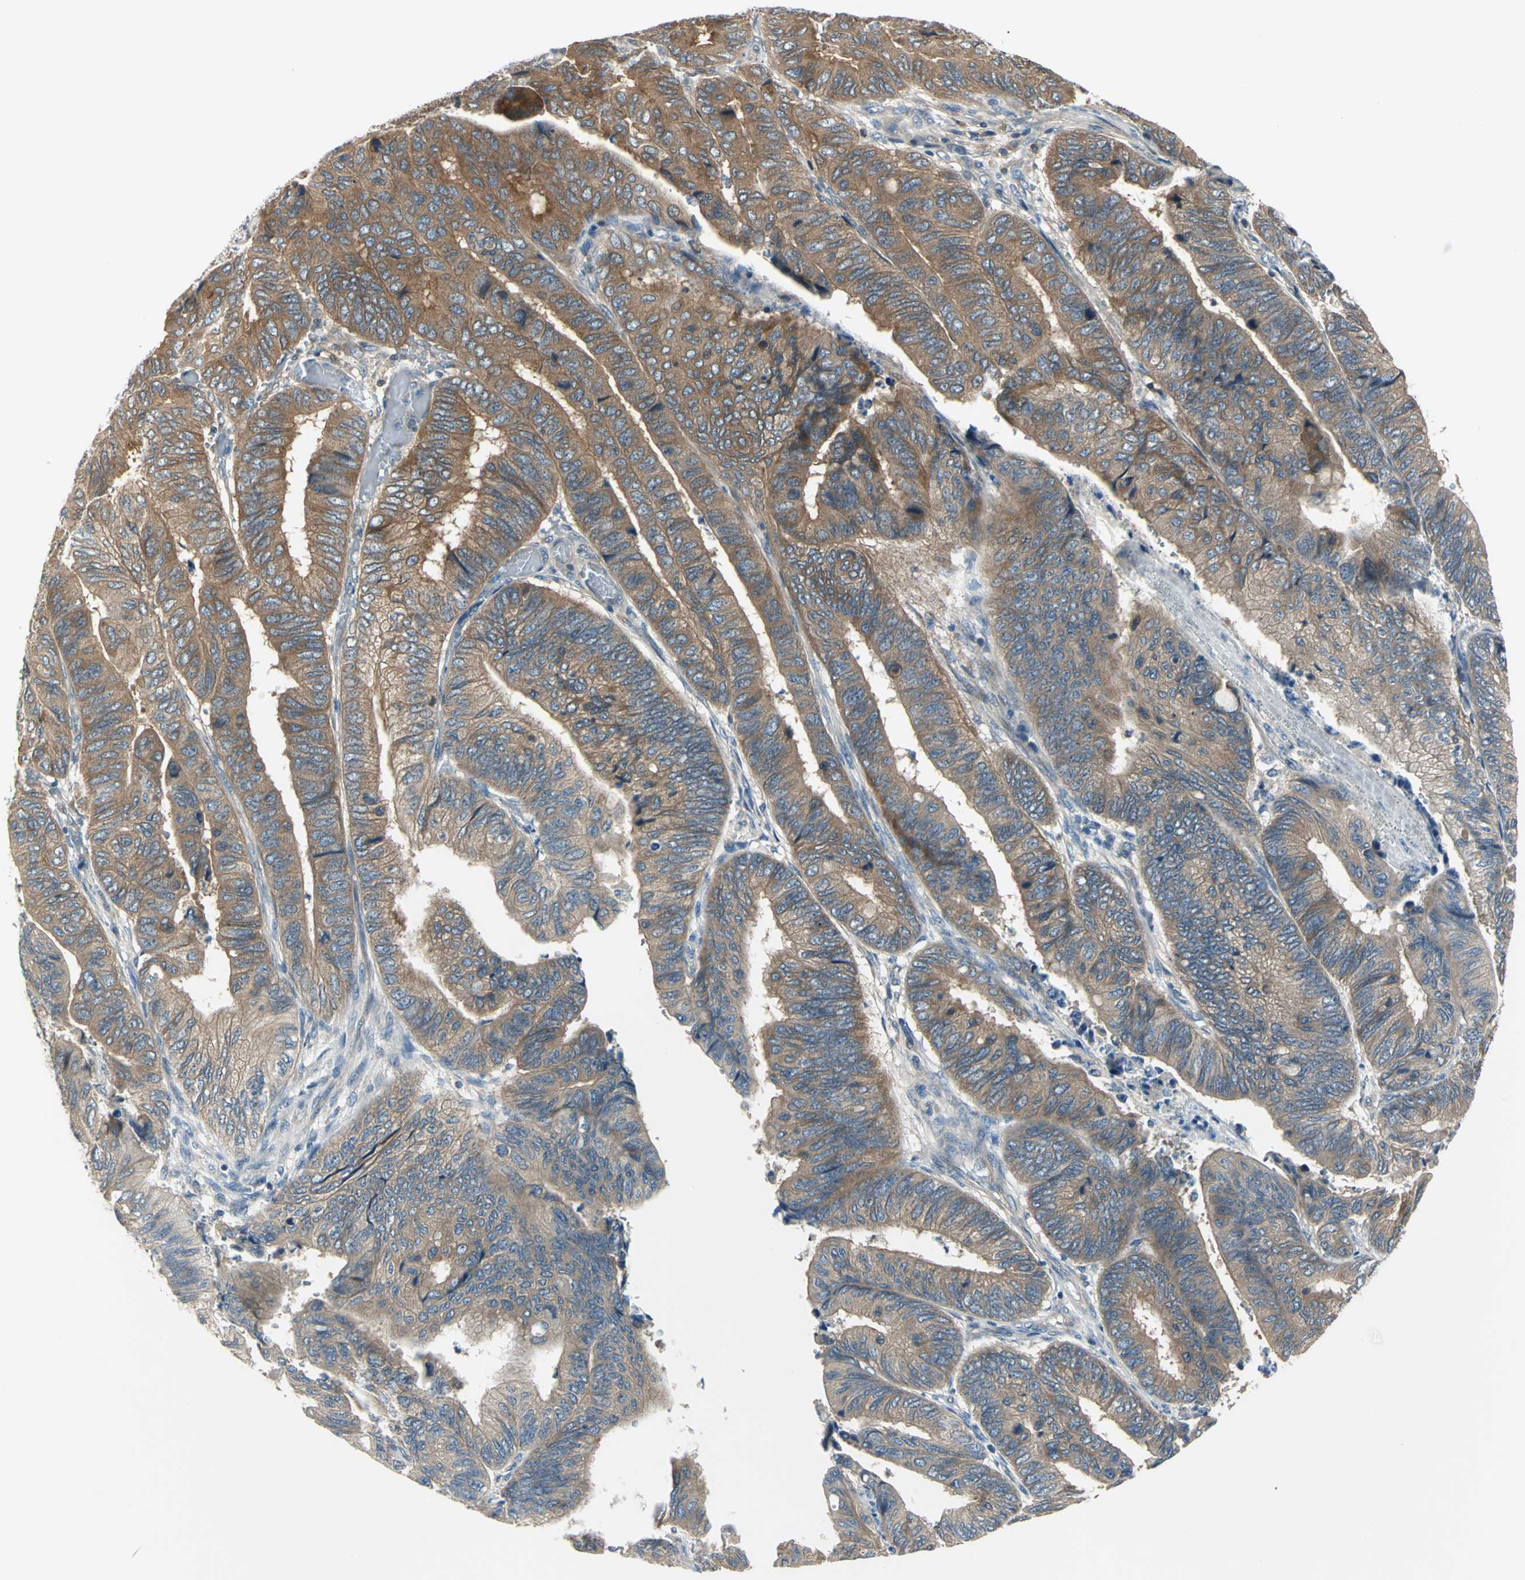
{"staining": {"intensity": "moderate", "quantity": ">75%", "location": "cytoplasmic/membranous"}, "tissue": "colorectal cancer", "cell_type": "Tumor cells", "image_type": "cancer", "snomed": [{"axis": "morphology", "description": "Normal tissue, NOS"}, {"axis": "morphology", "description": "Adenocarcinoma, NOS"}, {"axis": "topography", "description": "Rectum"}, {"axis": "topography", "description": "Peripheral nerve tissue"}], "caption": "The histopathology image demonstrates staining of colorectal adenocarcinoma, revealing moderate cytoplasmic/membranous protein positivity (brown color) within tumor cells.", "gene": "PRKAA1", "patient": {"sex": "male", "age": 92}}